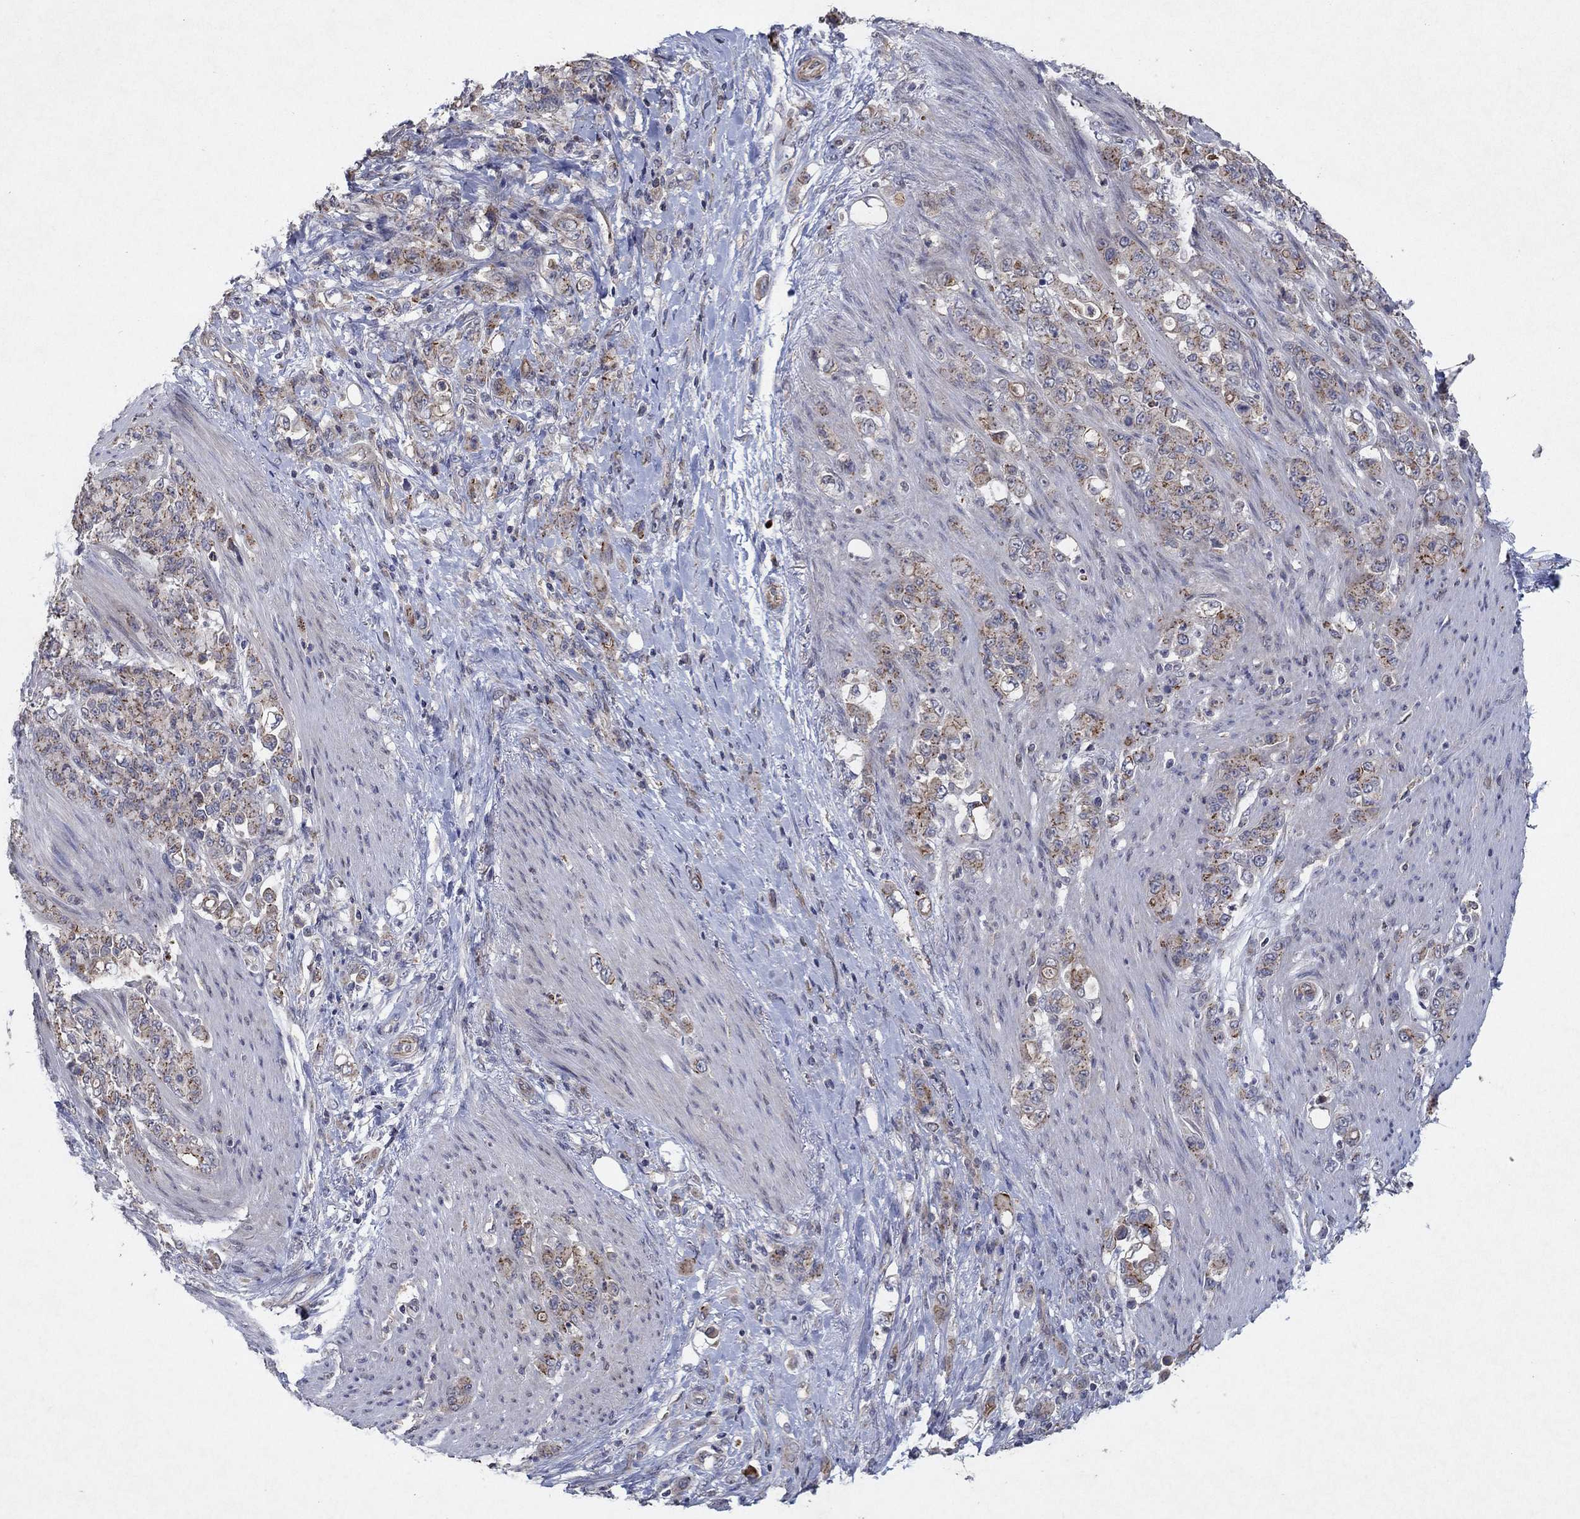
{"staining": {"intensity": "strong", "quantity": "25%-75%", "location": "cytoplasmic/membranous"}, "tissue": "stomach cancer", "cell_type": "Tumor cells", "image_type": "cancer", "snomed": [{"axis": "morphology", "description": "Adenocarcinoma, NOS"}, {"axis": "topography", "description": "Stomach"}], "caption": "Immunohistochemical staining of stomach cancer shows high levels of strong cytoplasmic/membranous staining in about 25%-75% of tumor cells.", "gene": "FRG1", "patient": {"sex": "female", "age": 79}}